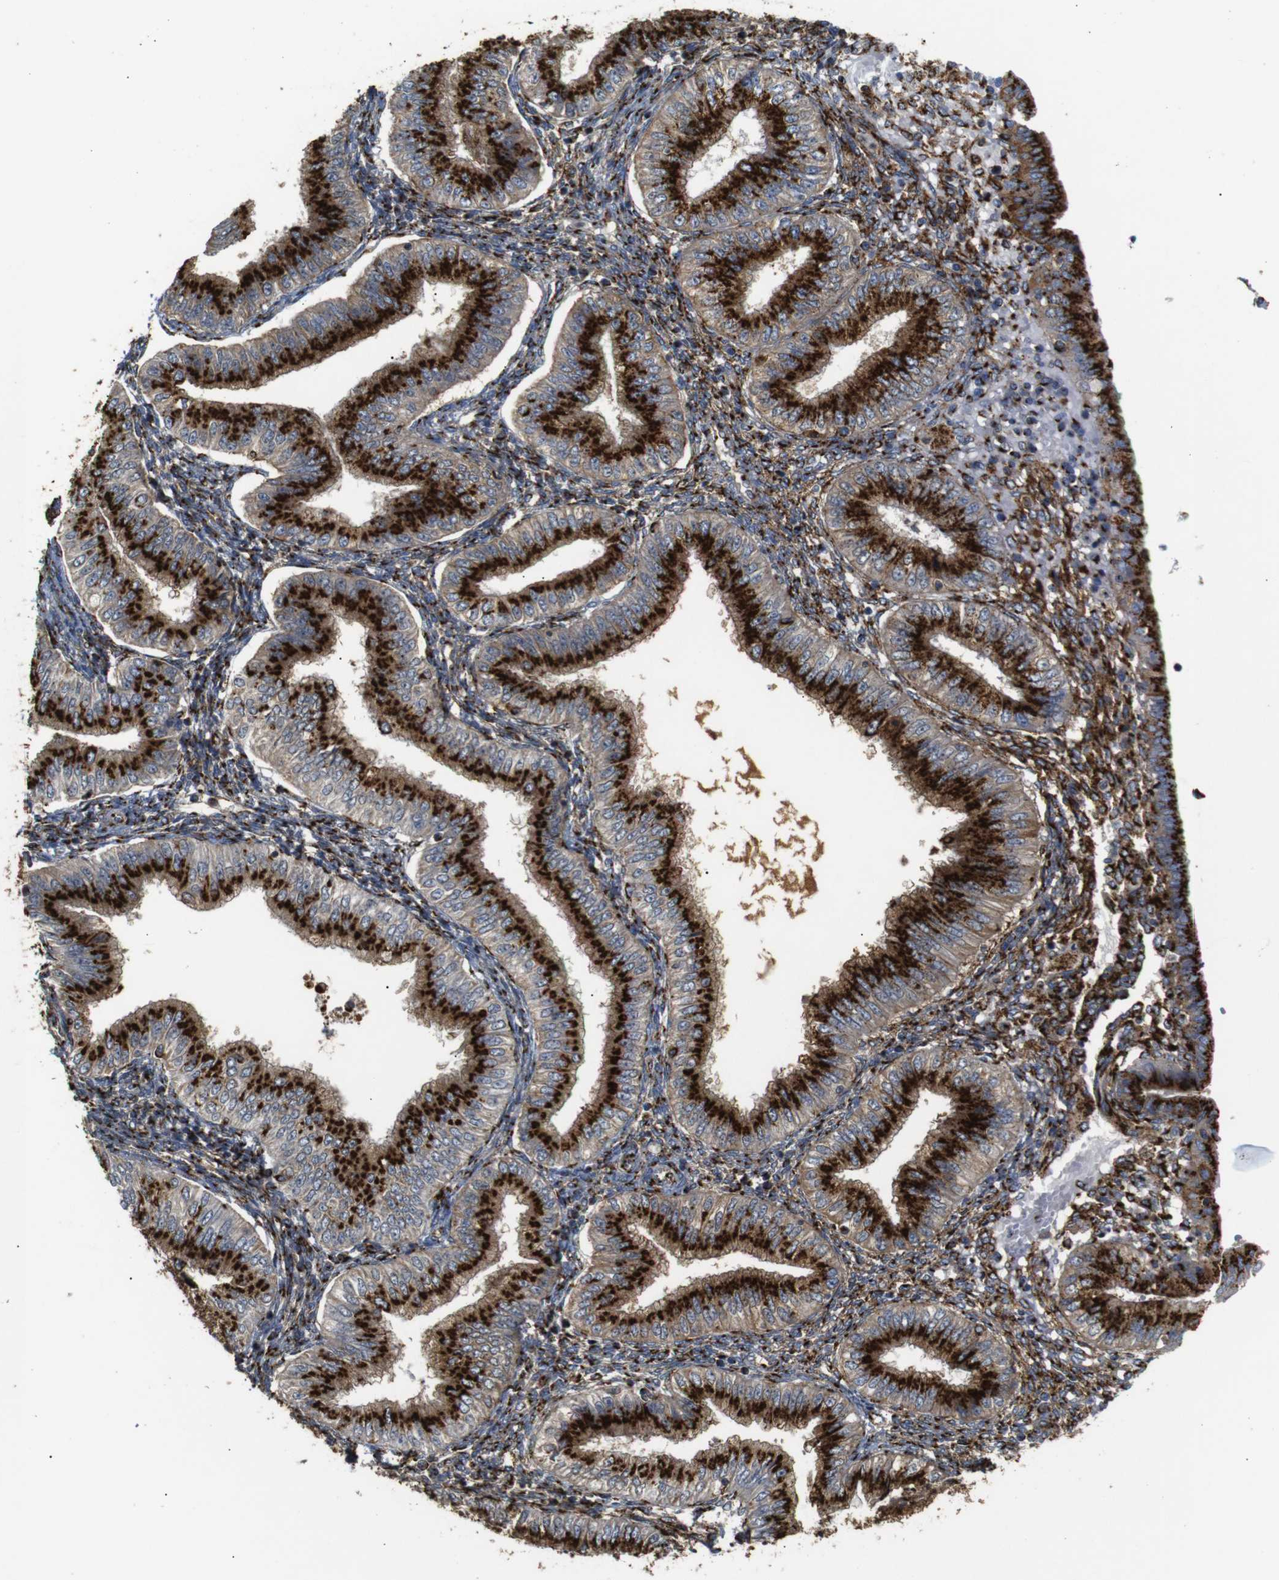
{"staining": {"intensity": "strong", "quantity": ">75%", "location": "cytoplasmic/membranous"}, "tissue": "endometrial cancer", "cell_type": "Tumor cells", "image_type": "cancer", "snomed": [{"axis": "morphology", "description": "Normal tissue, NOS"}, {"axis": "morphology", "description": "Adenocarcinoma, NOS"}, {"axis": "topography", "description": "Endometrium"}], "caption": "An immunohistochemistry micrograph of tumor tissue is shown. Protein staining in brown shows strong cytoplasmic/membranous positivity in endometrial cancer within tumor cells. (DAB IHC with brightfield microscopy, high magnification).", "gene": "TGOLN2", "patient": {"sex": "female", "age": 53}}